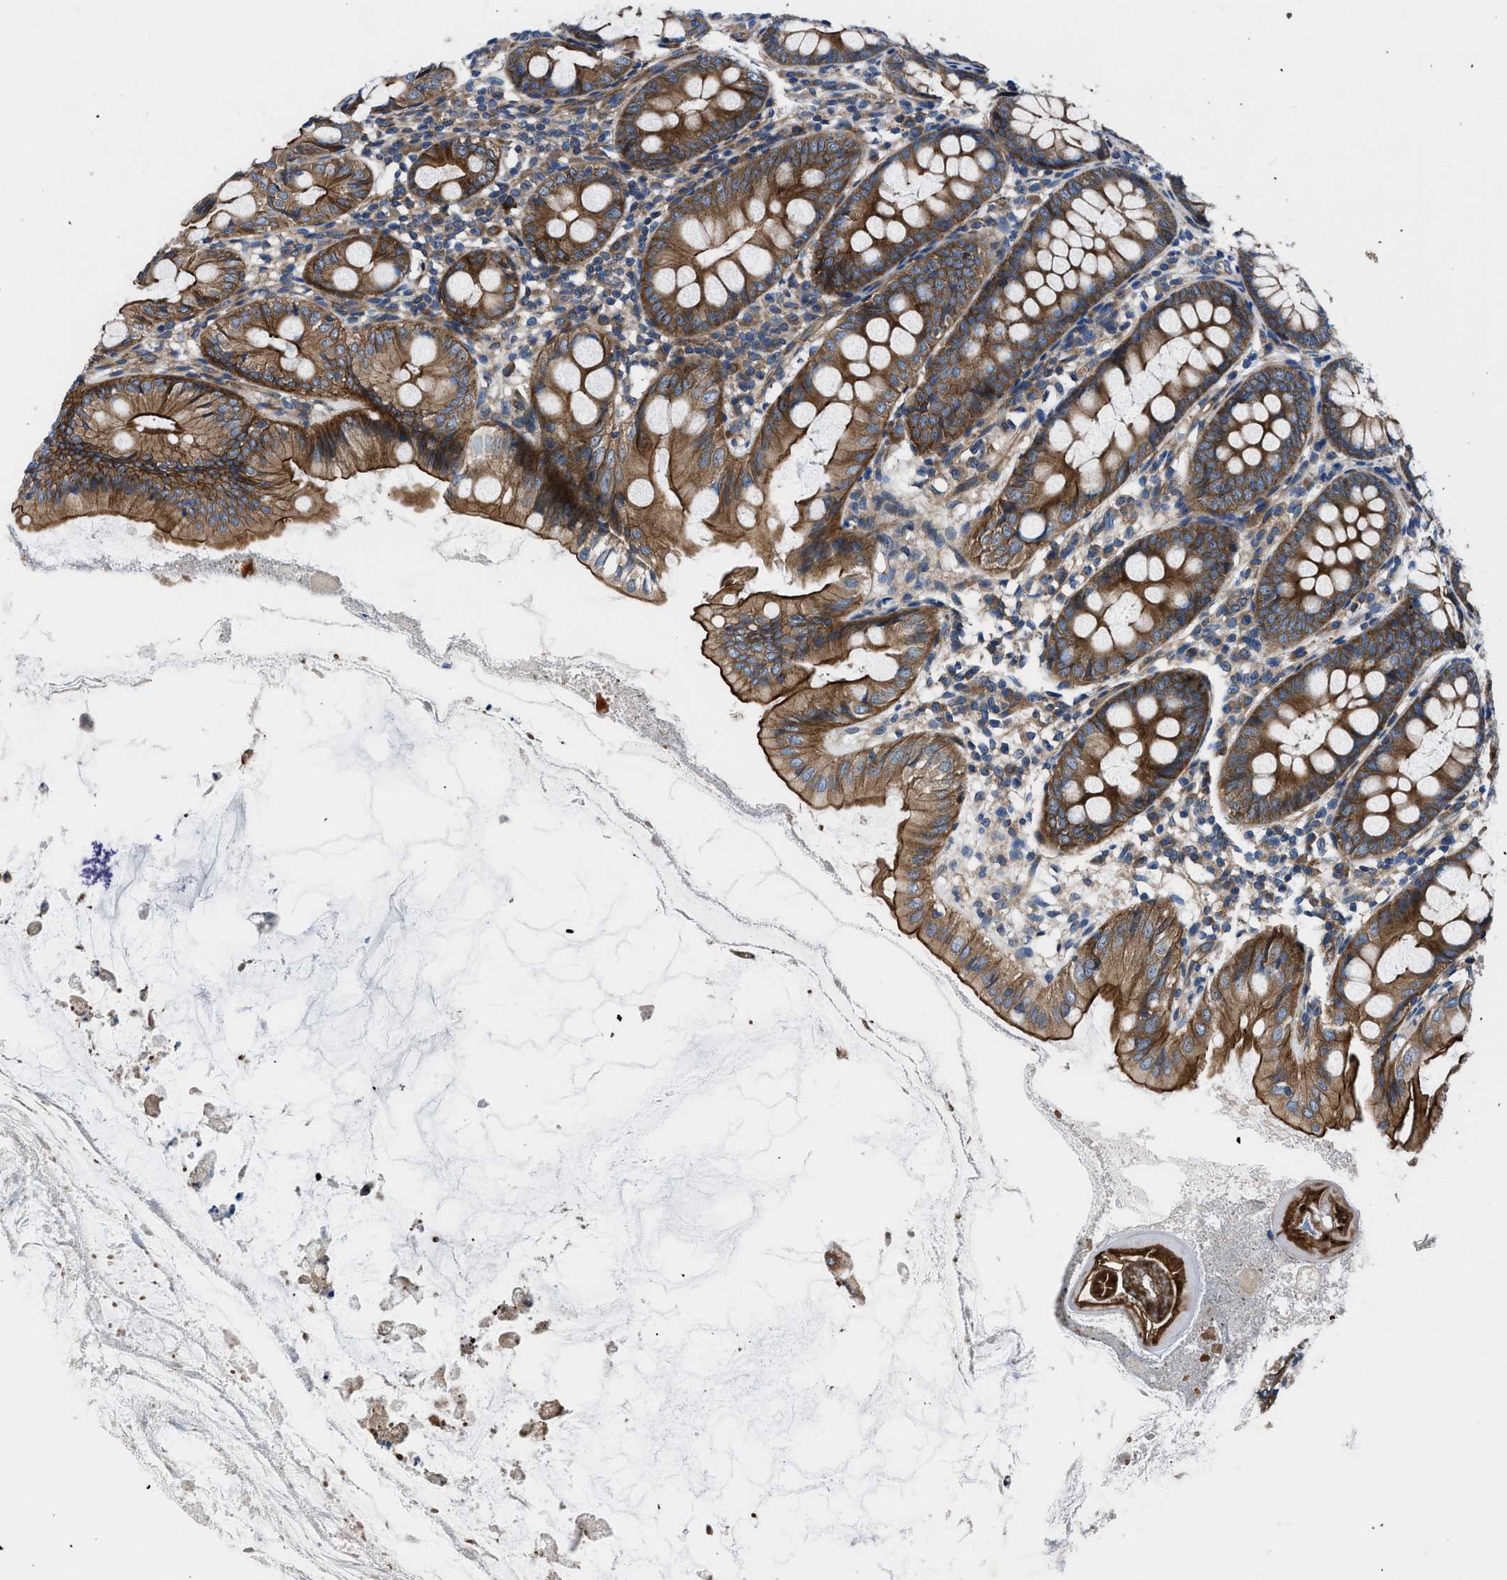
{"staining": {"intensity": "strong", "quantity": ">75%", "location": "cytoplasmic/membranous"}, "tissue": "appendix", "cell_type": "Glandular cells", "image_type": "normal", "snomed": [{"axis": "morphology", "description": "Normal tissue, NOS"}, {"axis": "topography", "description": "Appendix"}], "caption": "Benign appendix shows strong cytoplasmic/membranous positivity in about >75% of glandular cells.", "gene": "TRIP4", "patient": {"sex": "female", "age": 77}}